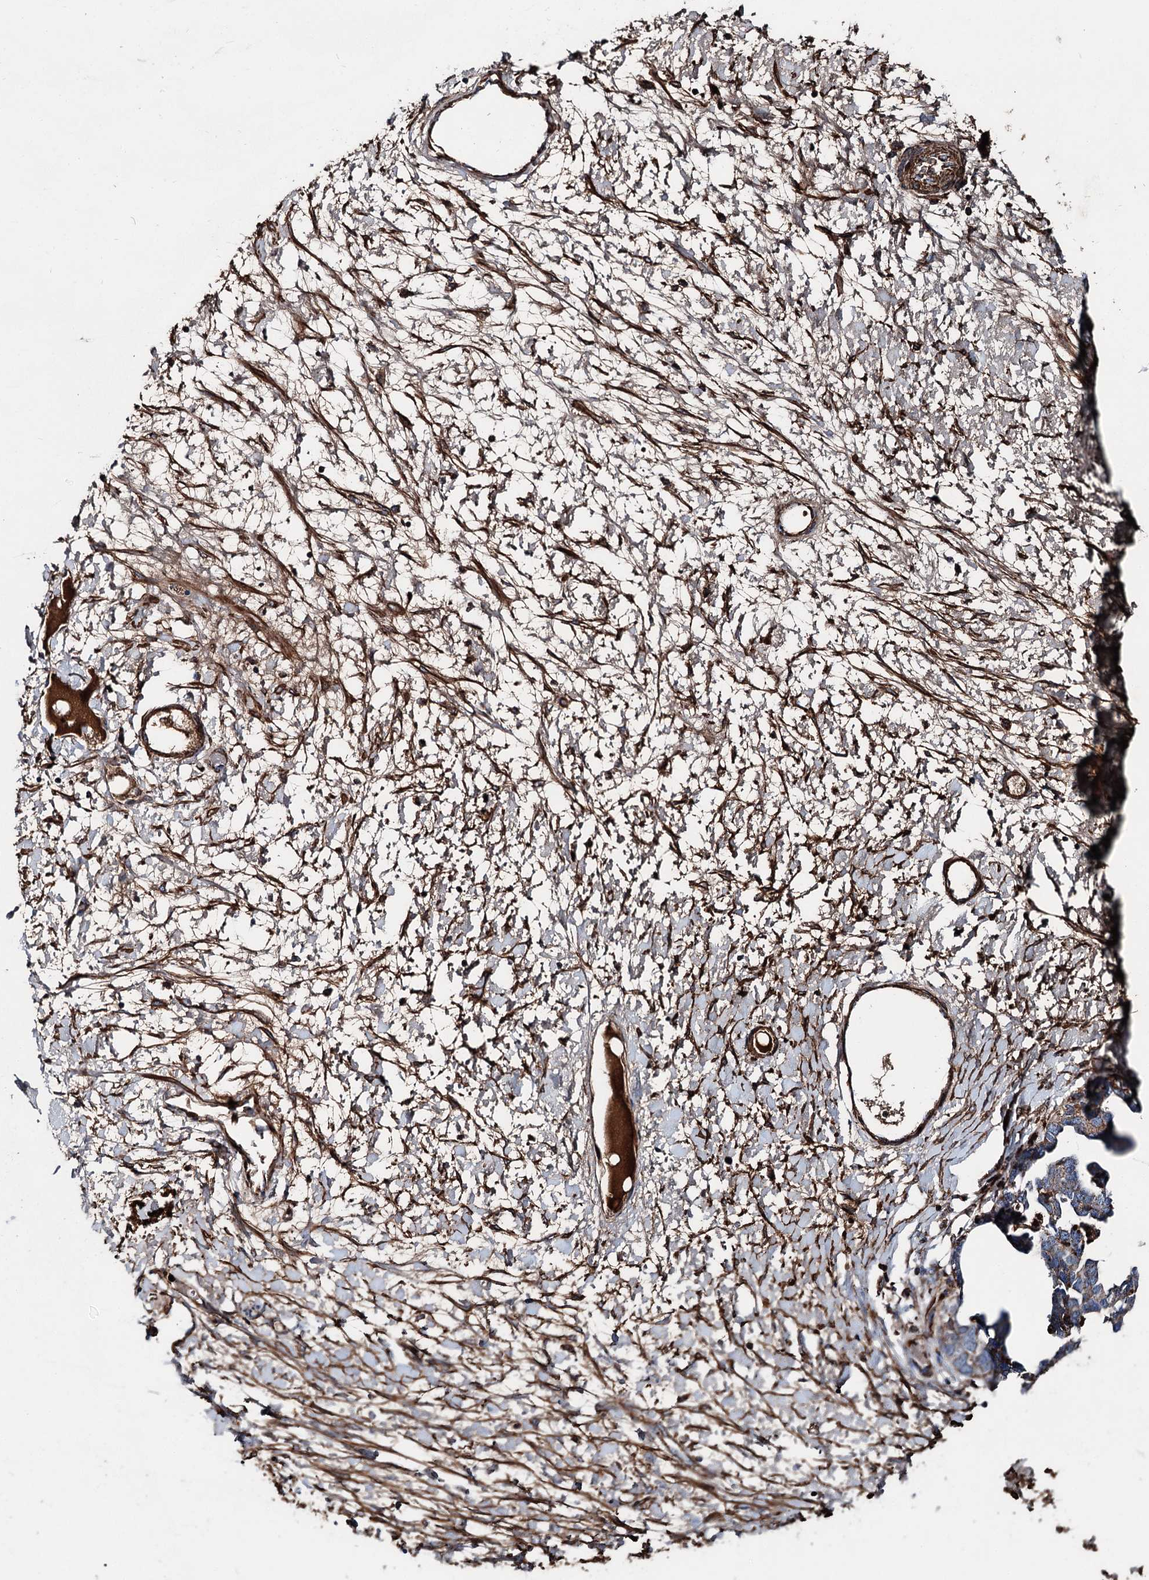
{"staining": {"intensity": "weak", "quantity": ">75%", "location": "cytoplasmic/membranous"}, "tissue": "ovarian cancer", "cell_type": "Tumor cells", "image_type": "cancer", "snomed": [{"axis": "morphology", "description": "Cystadenocarcinoma, serous, NOS"}, {"axis": "topography", "description": "Ovary"}], "caption": "Immunohistochemistry image of ovarian serous cystadenocarcinoma stained for a protein (brown), which shows low levels of weak cytoplasmic/membranous expression in about >75% of tumor cells.", "gene": "DDIAS", "patient": {"sex": "female", "age": 54}}